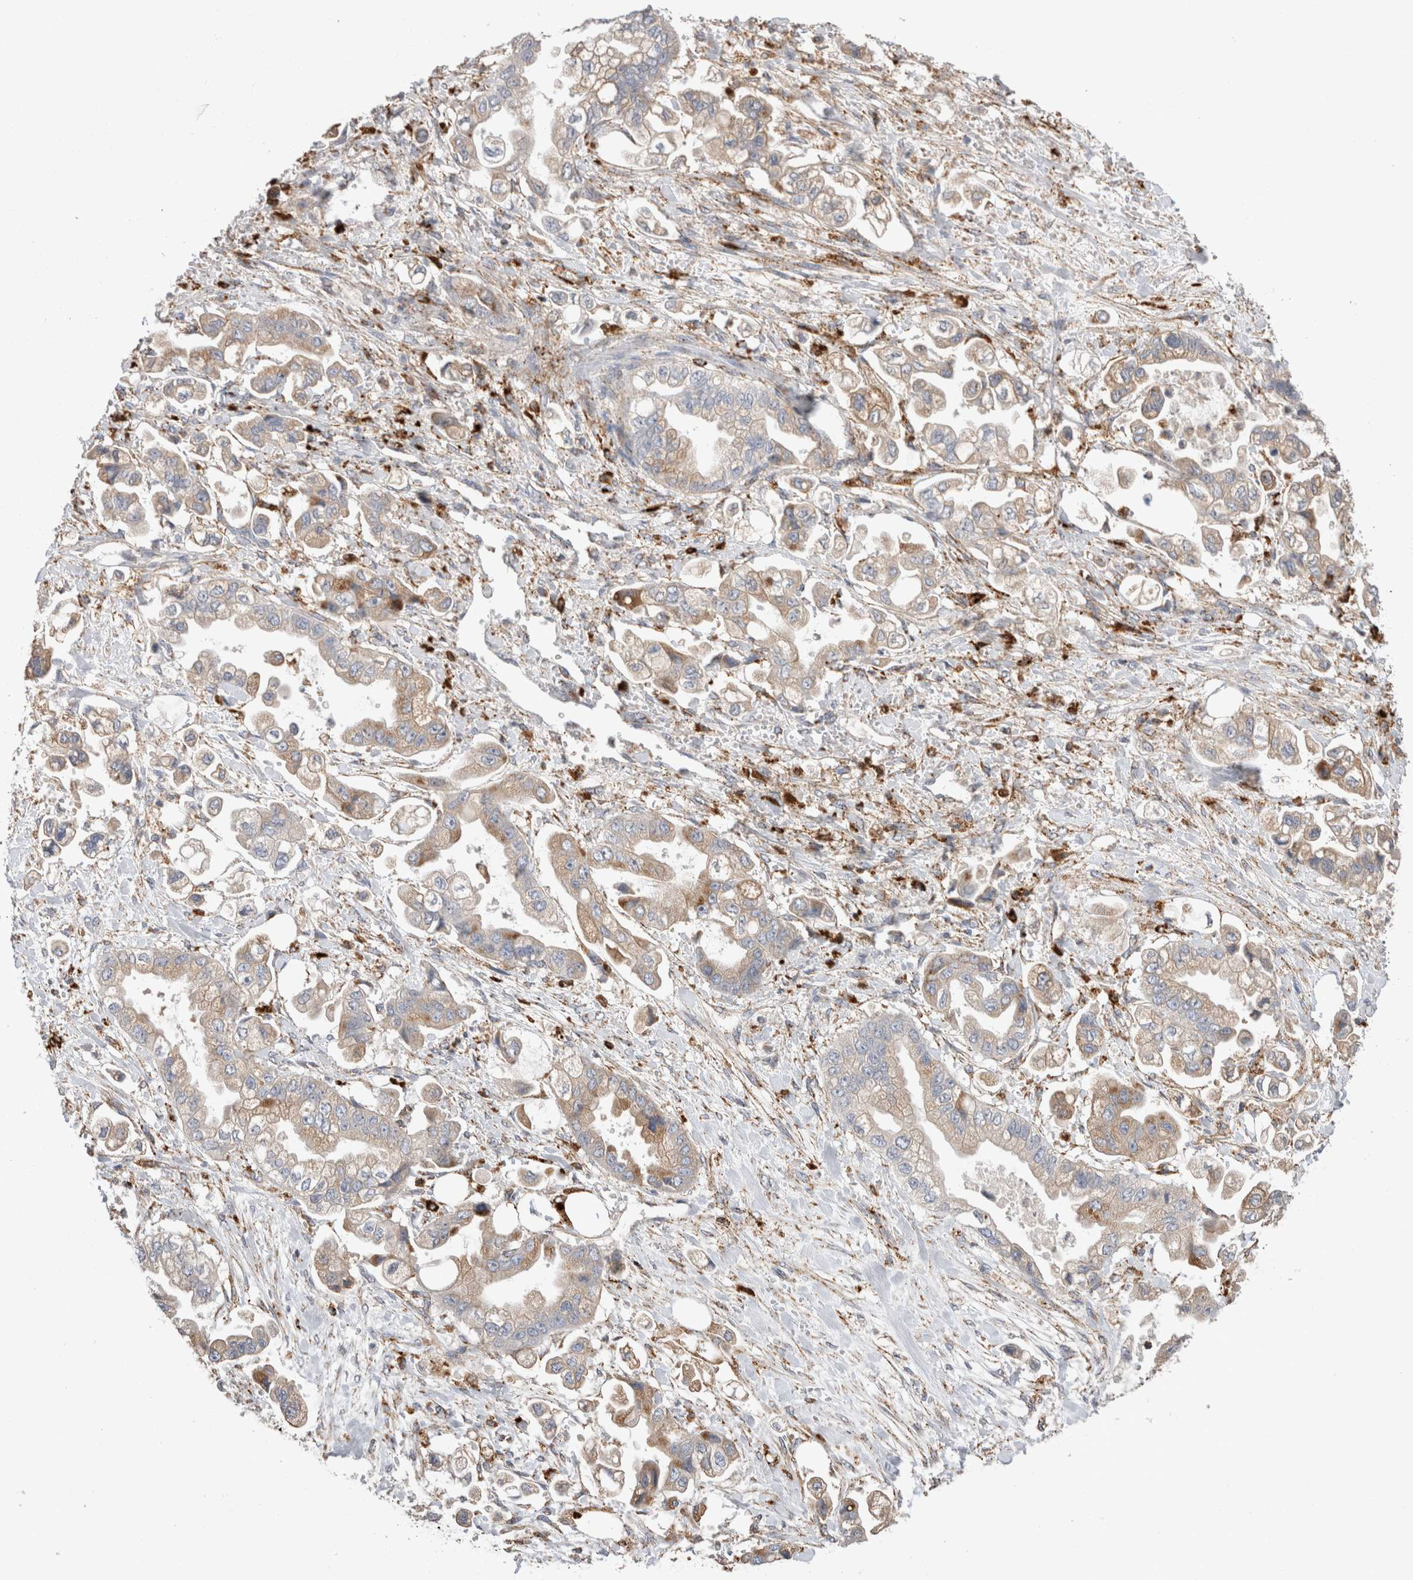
{"staining": {"intensity": "weak", "quantity": ">75%", "location": "cytoplasmic/membranous"}, "tissue": "stomach cancer", "cell_type": "Tumor cells", "image_type": "cancer", "snomed": [{"axis": "morphology", "description": "Adenocarcinoma, NOS"}, {"axis": "topography", "description": "Stomach"}], "caption": "Immunohistochemistry (IHC) (DAB (3,3'-diaminobenzidine)) staining of stomach cancer reveals weak cytoplasmic/membranous protein staining in approximately >75% of tumor cells. (Stains: DAB in brown, nuclei in blue, Microscopy: brightfield microscopy at high magnification).", "gene": "CTSA", "patient": {"sex": "male", "age": 62}}